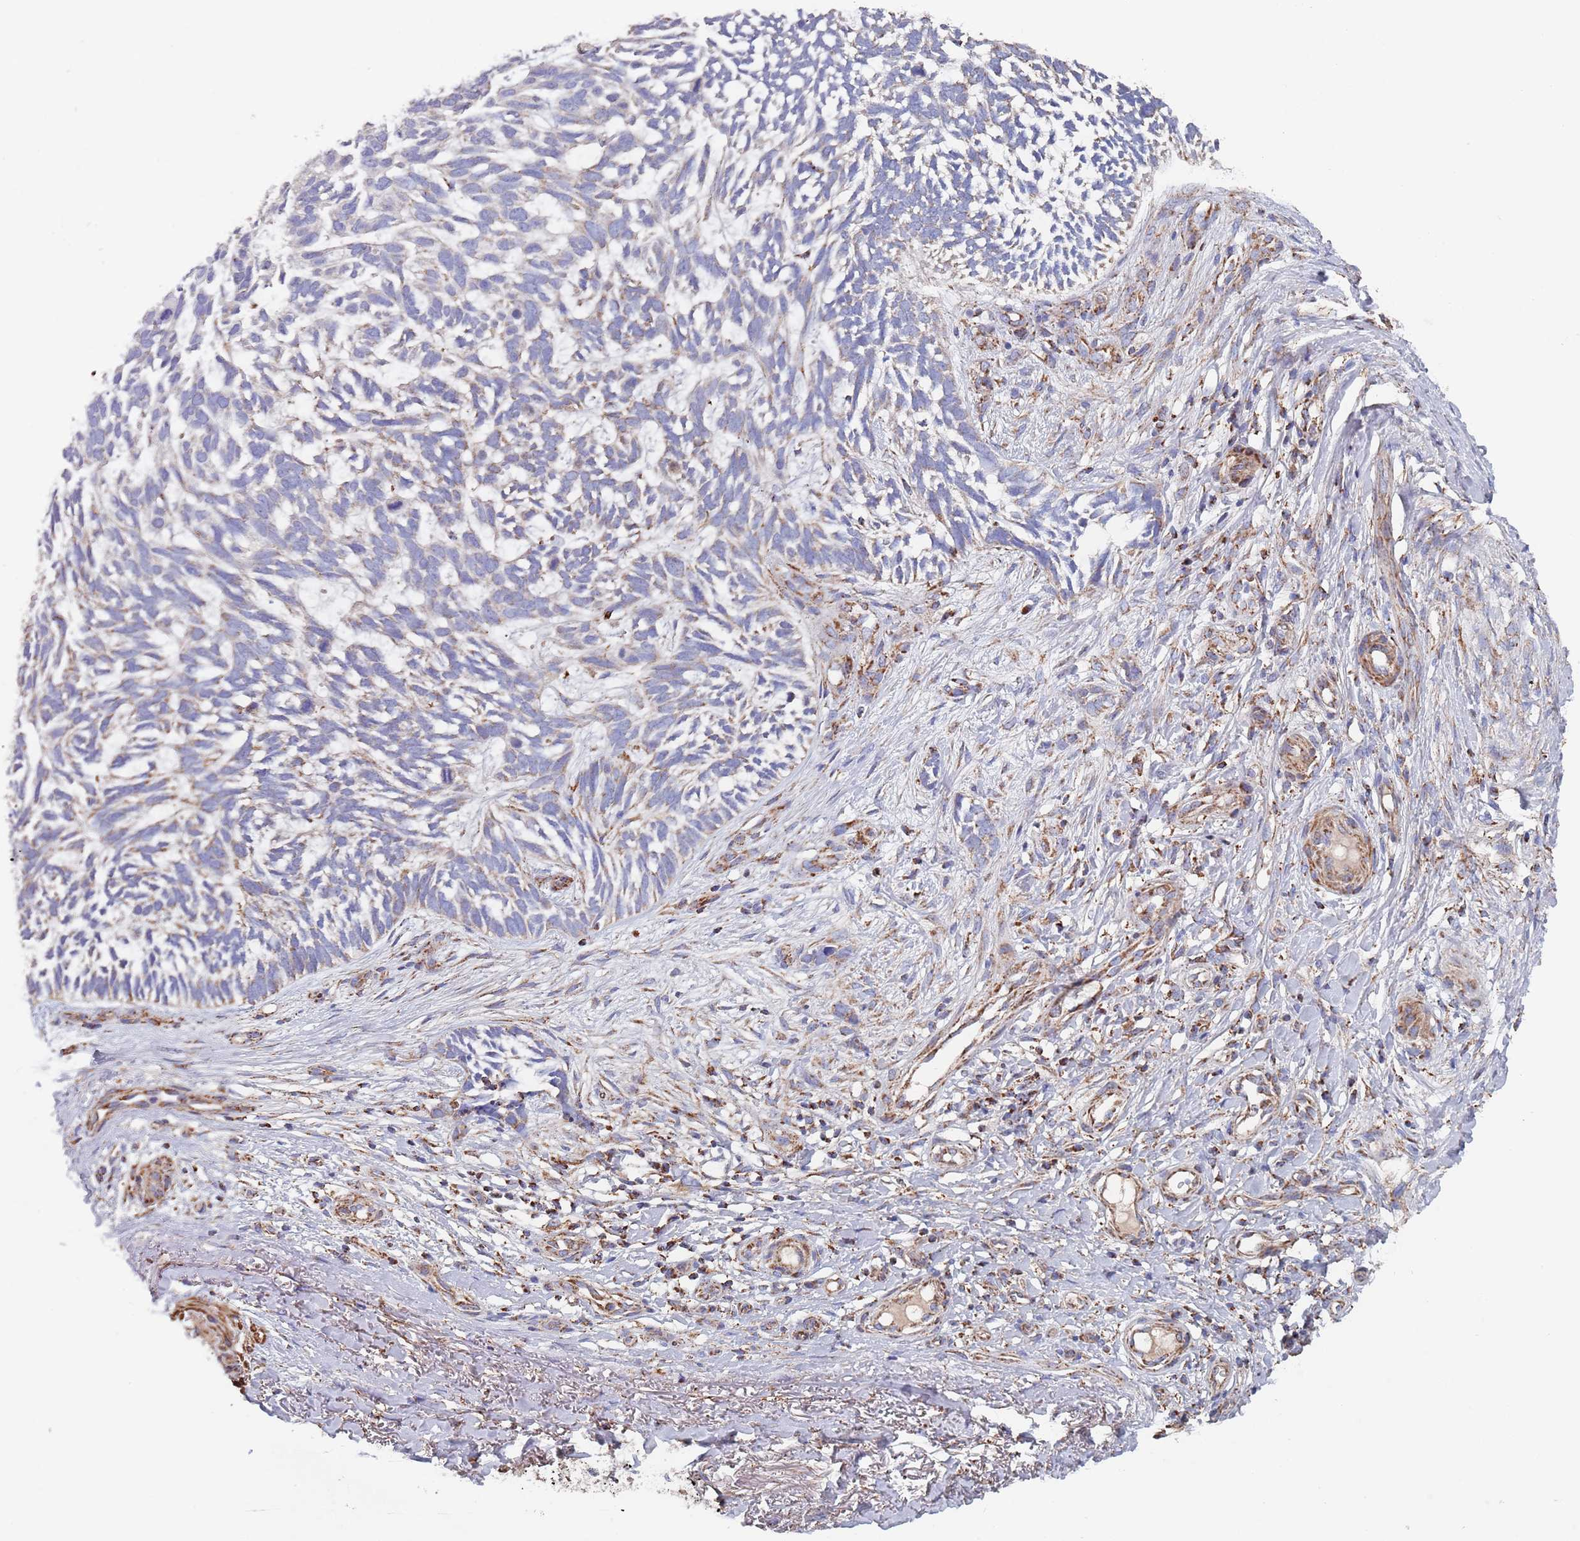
{"staining": {"intensity": "weak", "quantity": ">75%", "location": "cytoplasmic/membranous"}, "tissue": "skin cancer", "cell_type": "Tumor cells", "image_type": "cancer", "snomed": [{"axis": "morphology", "description": "Basal cell carcinoma"}, {"axis": "topography", "description": "Skin"}], "caption": "Immunohistochemistry (IHC) histopathology image of neoplastic tissue: human basal cell carcinoma (skin) stained using immunohistochemistry reveals low levels of weak protein expression localized specifically in the cytoplasmic/membranous of tumor cells, appearing as a cytoplasmic/membranous brown color.", "gene": "PGP", "patient": {"sex": "male", "age": 88}}